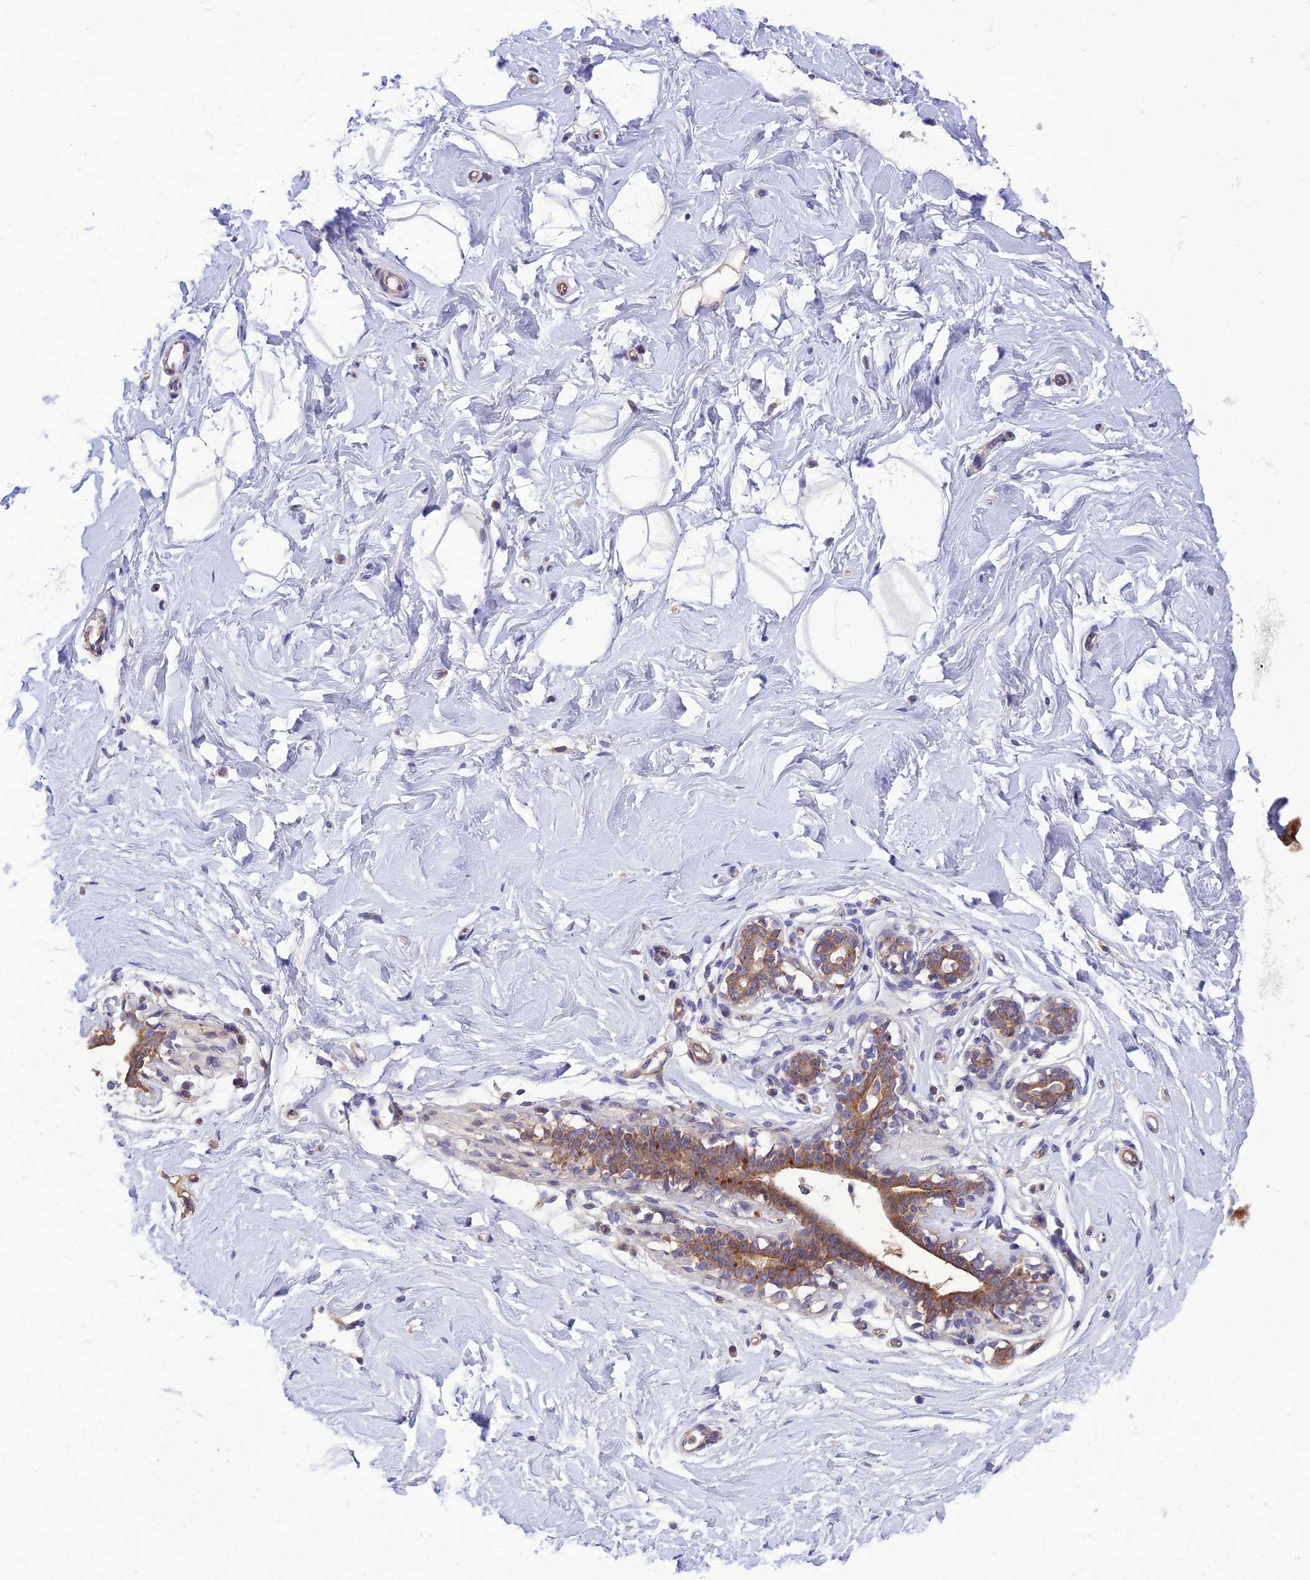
{"staining": {"intensity": "negative", "quantity": "none", "location": "none"}, "tissue": "breast", "cell_type": "Adipocytes", "image_type": "normal", "snomed": [{"axis": "morphology", "description": "Normal tissue, NOS"}, {"axis": "morphology", "description": "Adenoma, NOS"}, {"axis": "topography", "description": "Breast"}], "caption": "High magnification brightfield microscopy of normal breast stained with DAB (3,3'-diaminobenzidine) (brown) and counterstained with hematoxylin (blue): adipocytes show no significant expression. (Stains: DAB immunohistochemistry with hematoxylin counter stain, Microscopy: brightfield microscopy at high magnification).", "gene": "IRAK3", "patient": {"sex": "female", "age": 23}}